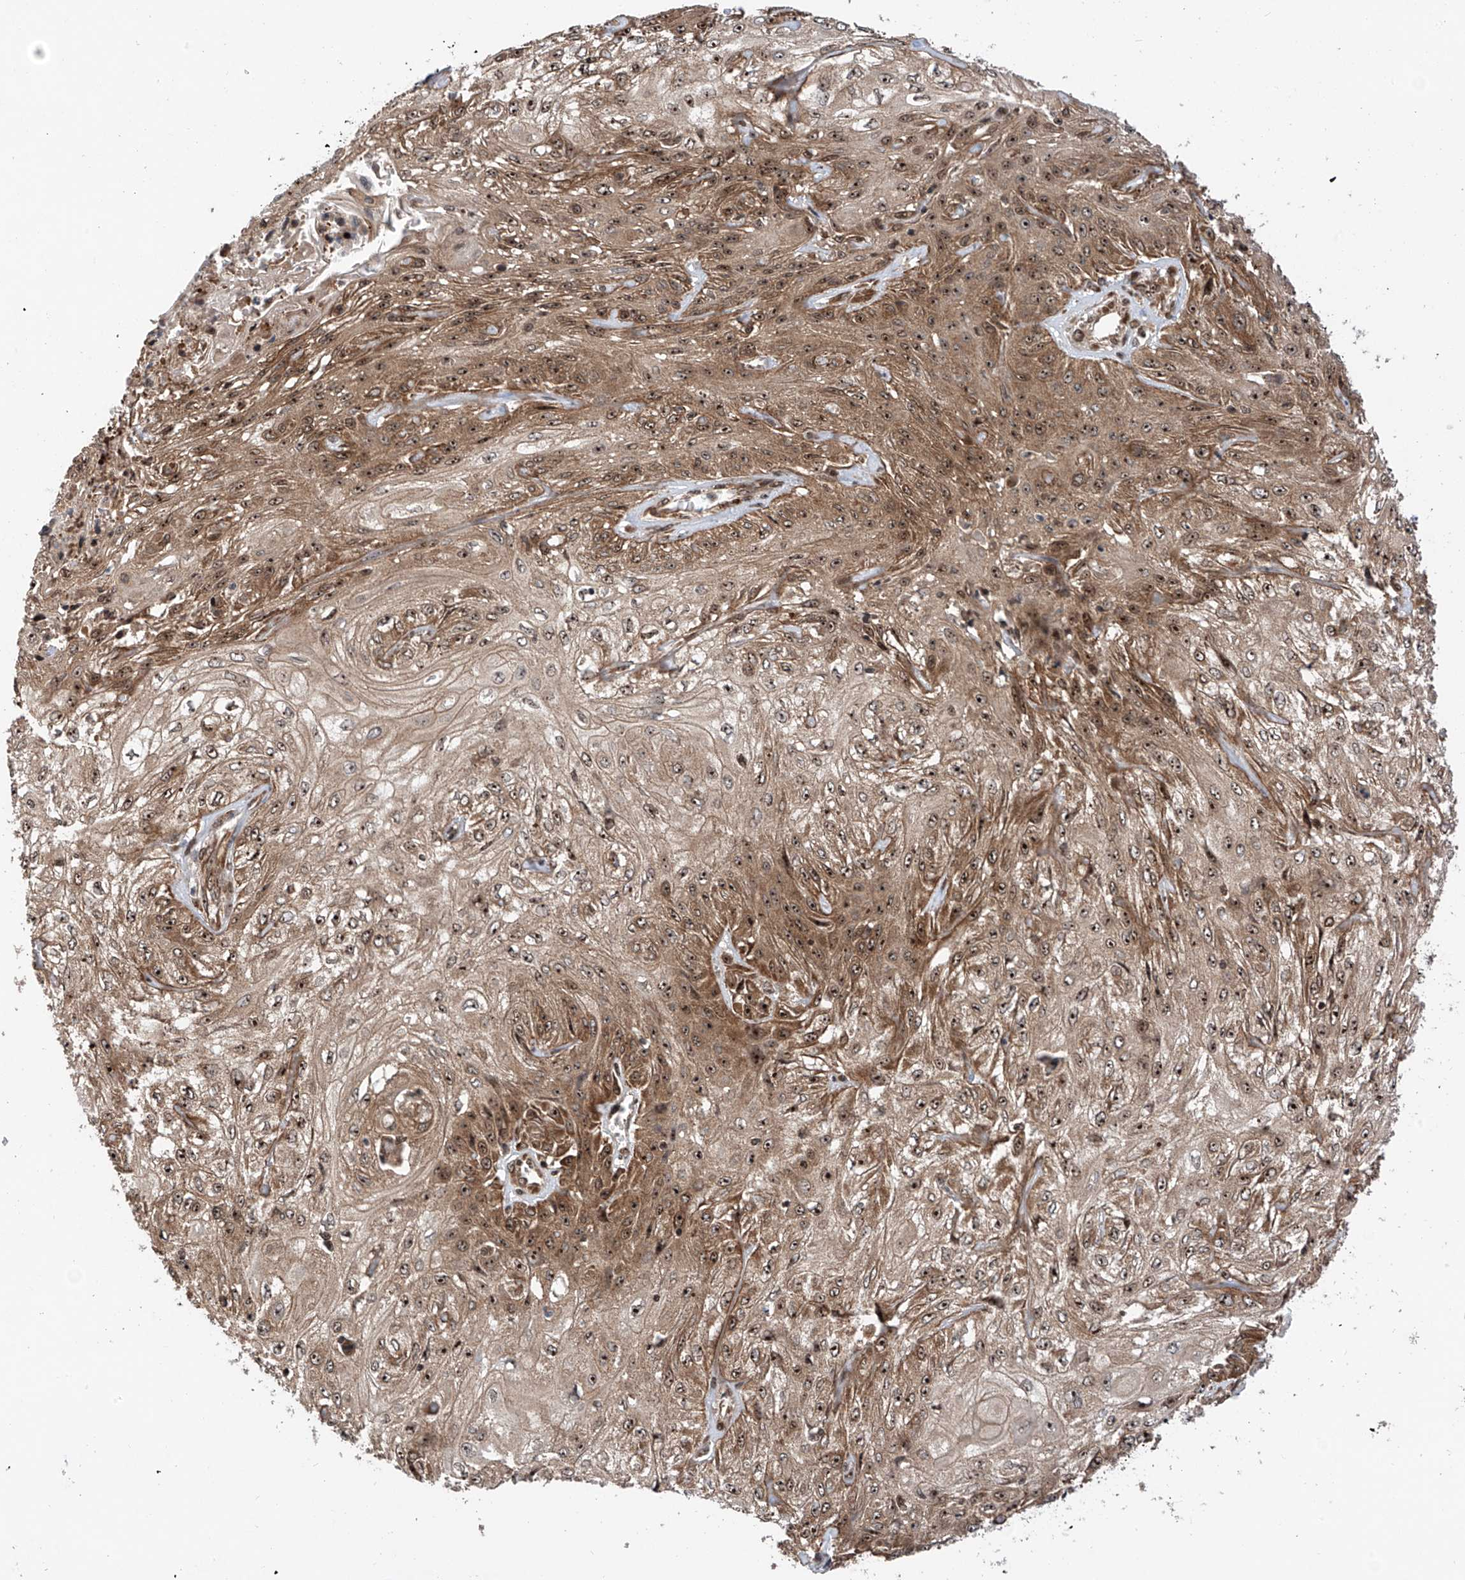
{"staining": {"intensity": "moderate", "quantity": ">75%", "location": "cytoplasmic/membranous,nuclear"}, "tissue": "skin cancer", "cell_type": "Tumor cells", "image_type": "cancer", "snomed": [{"axis": "morphology", "description": "Squamous cell carcinoma, NOS"}, {"axis": "morphology", "description": "Squamous cell carcinoma, metastatic, NOS"}, {"axis": "topography", "description": "Skin"}, {"axis": "topography", "description": "Lymph node"}], "caption": "The image displays immunohistochemical staining of skin cancer. There is moderate cytoplasmic/membranous and nuclear expression is appreciated in about >75% of tumor cells.", "gene": "C1orf131", "patient": {"sex": "male", "age": 75}}